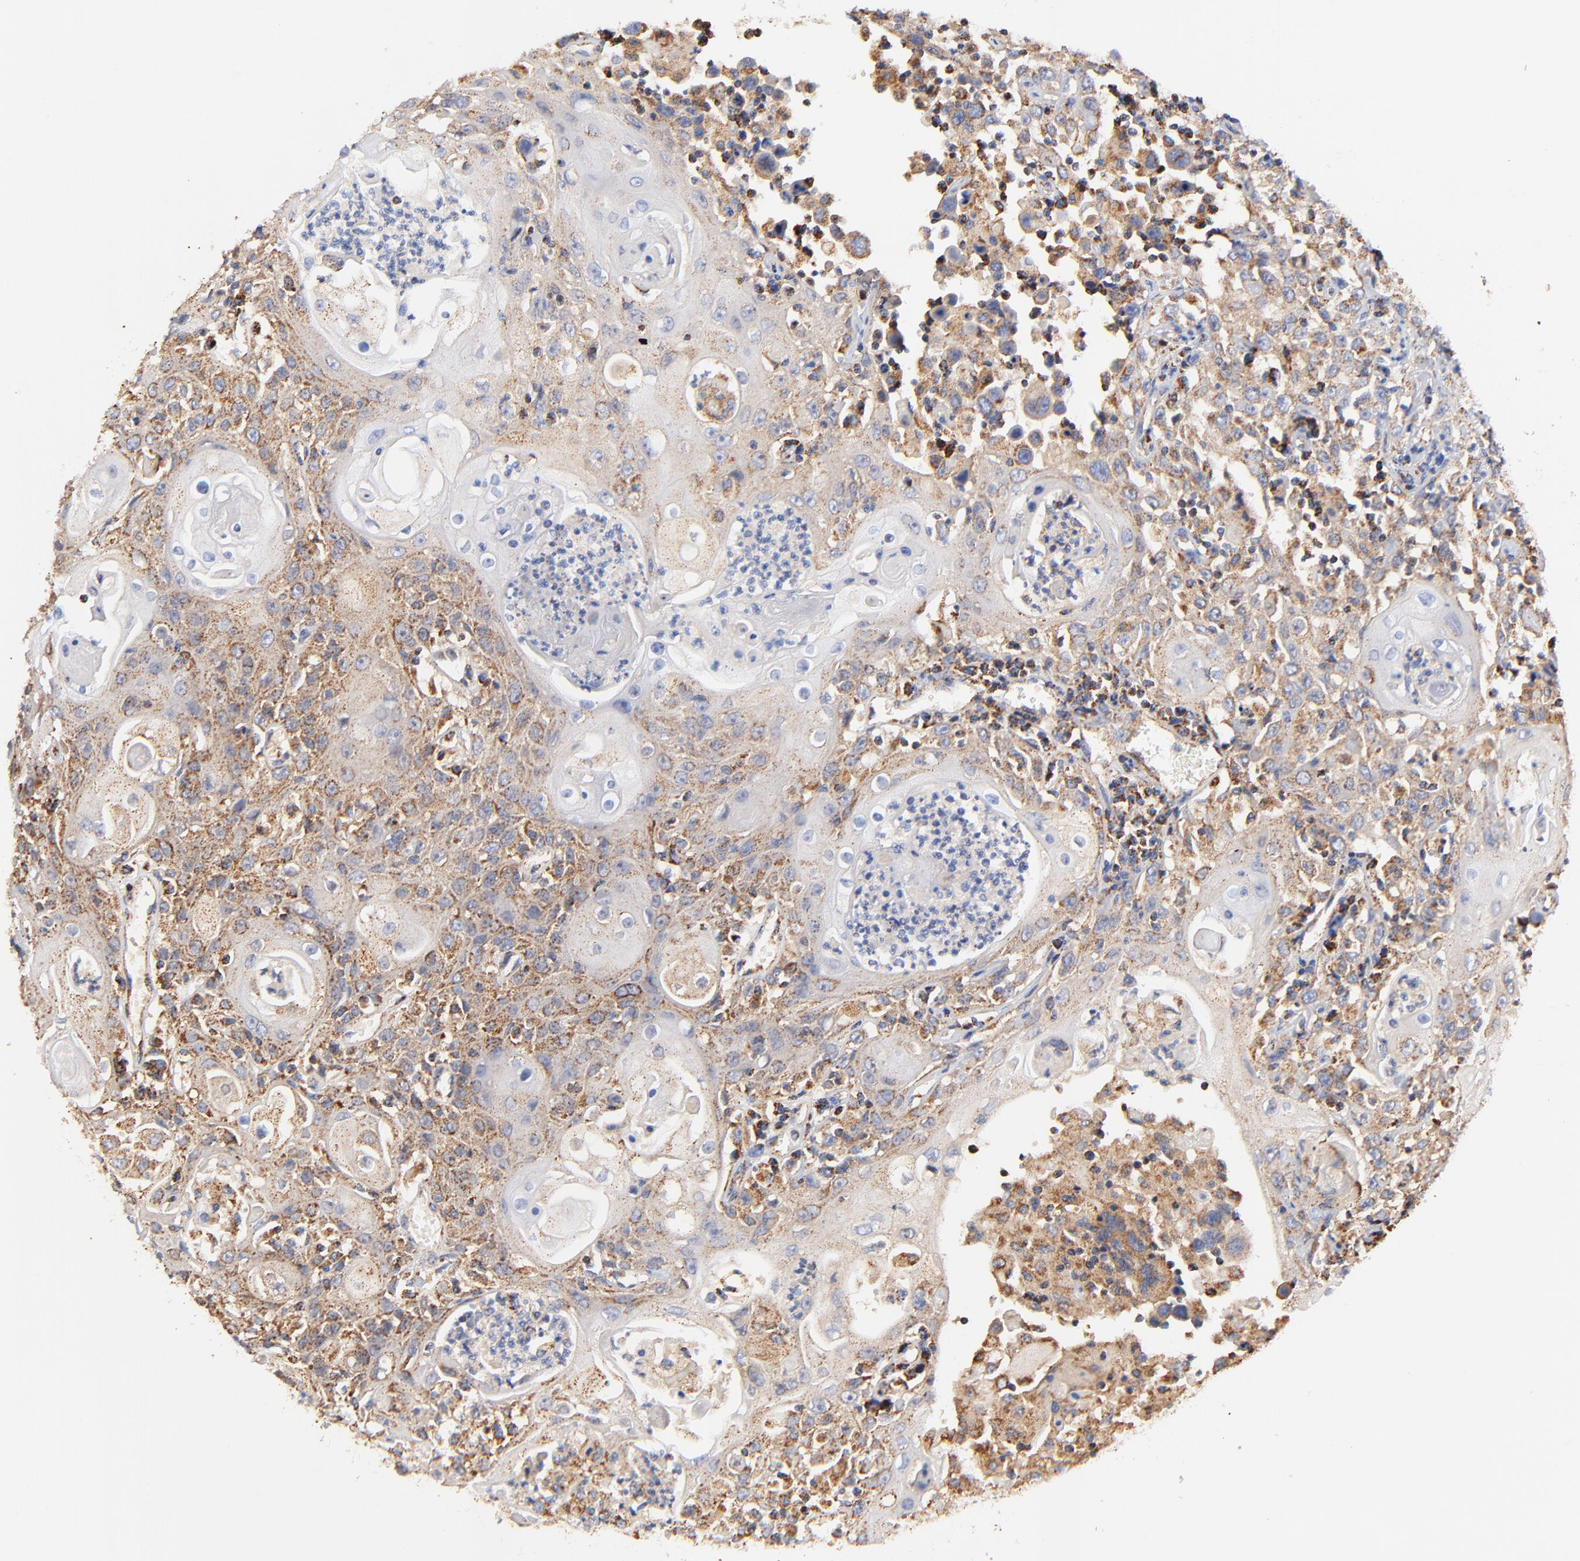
{"staining": {"intensity": "moderate", "quantity": "25%-75%", "location": "cytoplasmic/membranous"}, "tissue": "head and neck cancer", "cell_type": "Tumor cells", "image_type": "cancer", "snomed": [{"axis": "morphology", "description": "Squamous cell carcinoma, NOS"}, {"axis": "topography", "description": "Oral tissue"}, {"axis": "topography", "description": "Head-Neck"}], "caption": "Head and neck cancer stained with a brown dye shows moderate cytoplasmic/membranous positive staining in approximately 25%-75% of tumor cells.", "gene": "ATP5F1D", "patient": {"sex": "female", "age": 76}}